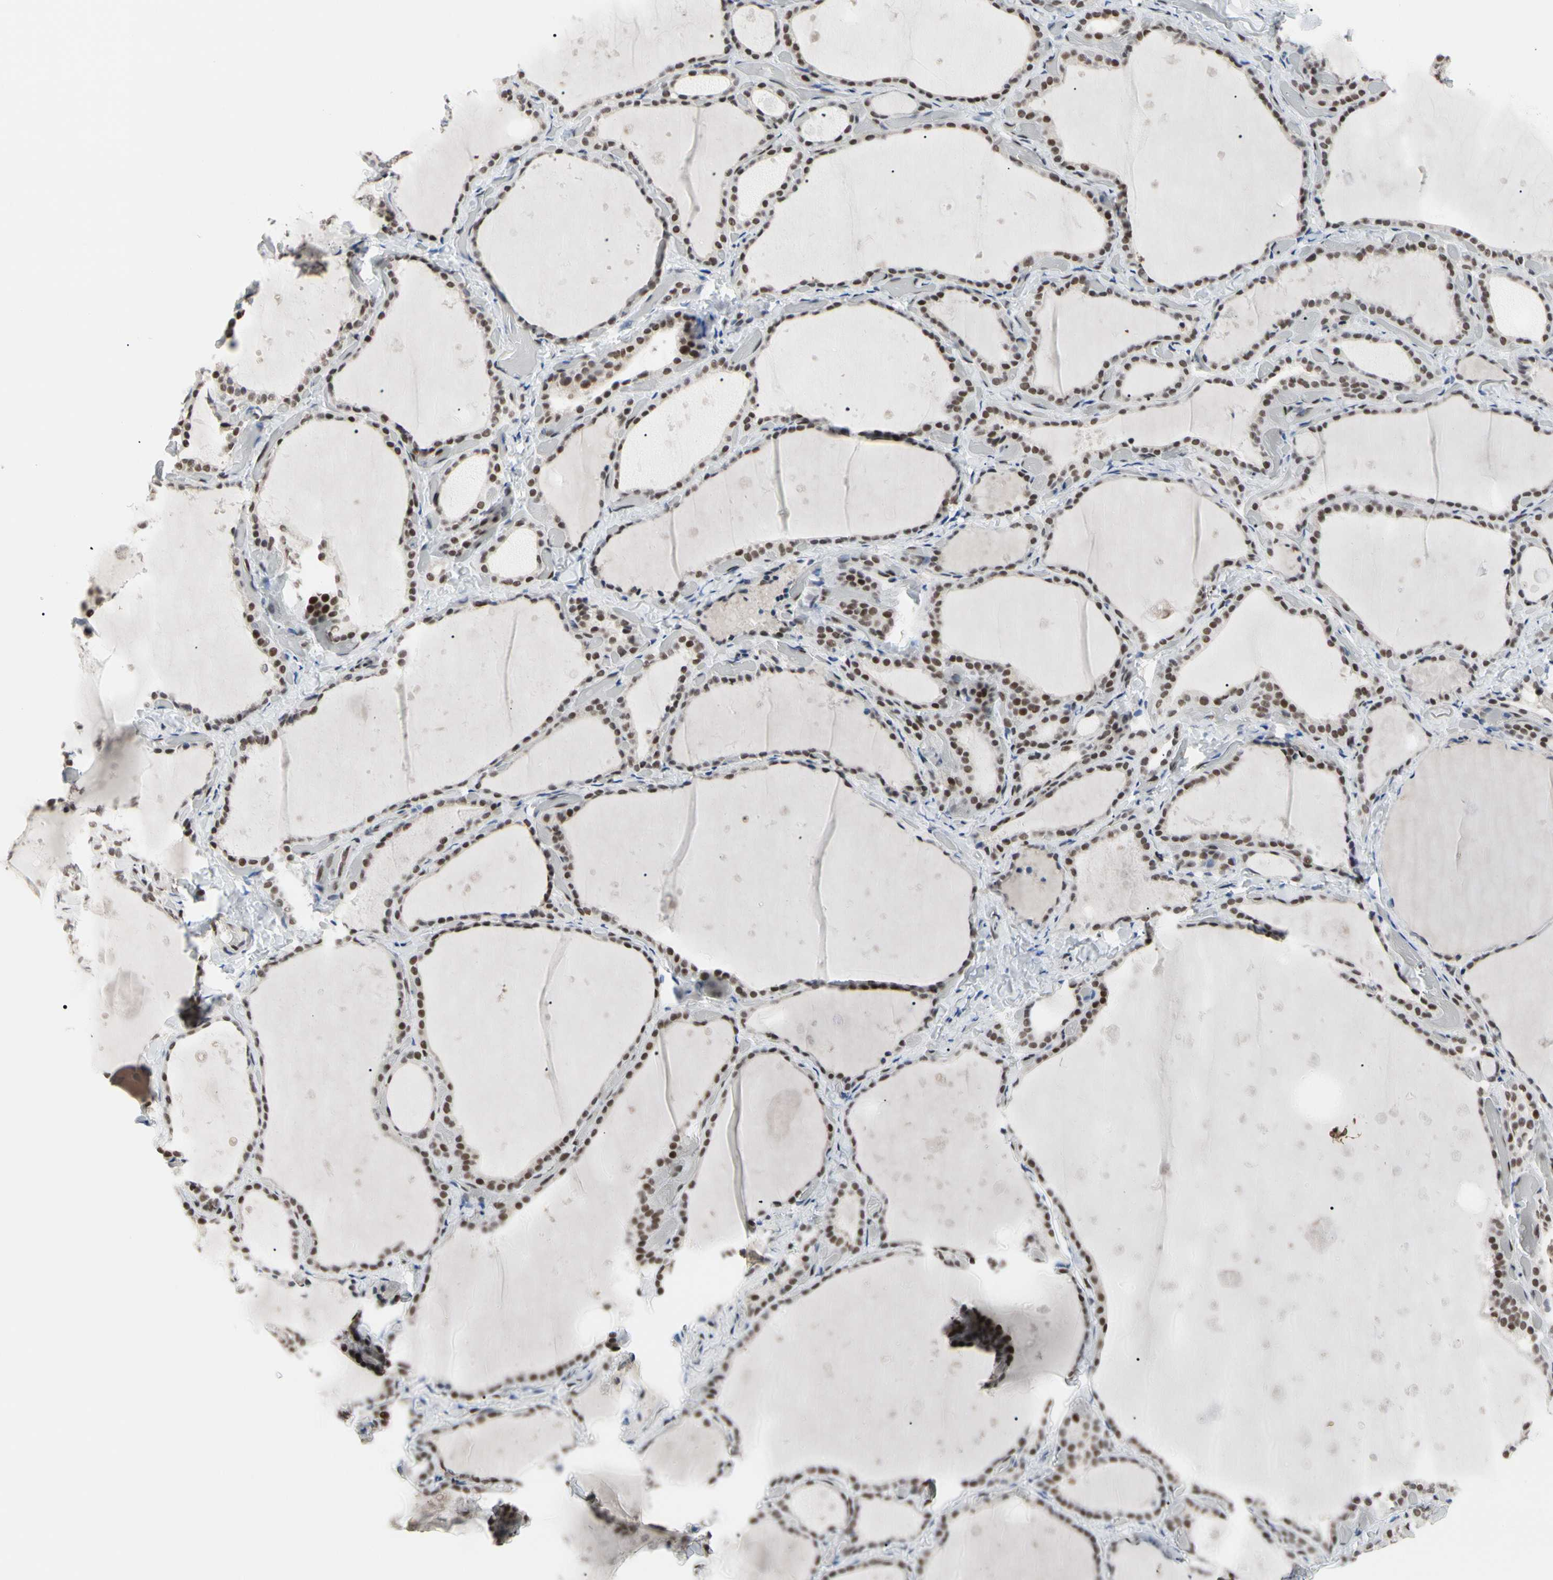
{"staining": {"intensity": "moderate", "quantity": ">75%", "location": "nuclear"}, "tissue": "thyroid gland", "cell_type": "Glandular cells", "image_type": "normal", "snomed": [{"axis": "morphology", "description": "Normal tissue, NOS"}, {"axis": "topography", "description": "Thyroid gland"}], "caption": "Immunohistochemical staining of benign thyroid gland displays medium levels of moderate nuclear positivity in approximately >75% of glandular cells.", "gene": "FAM98B", "patient": {"sex": "female", "age": 44}}